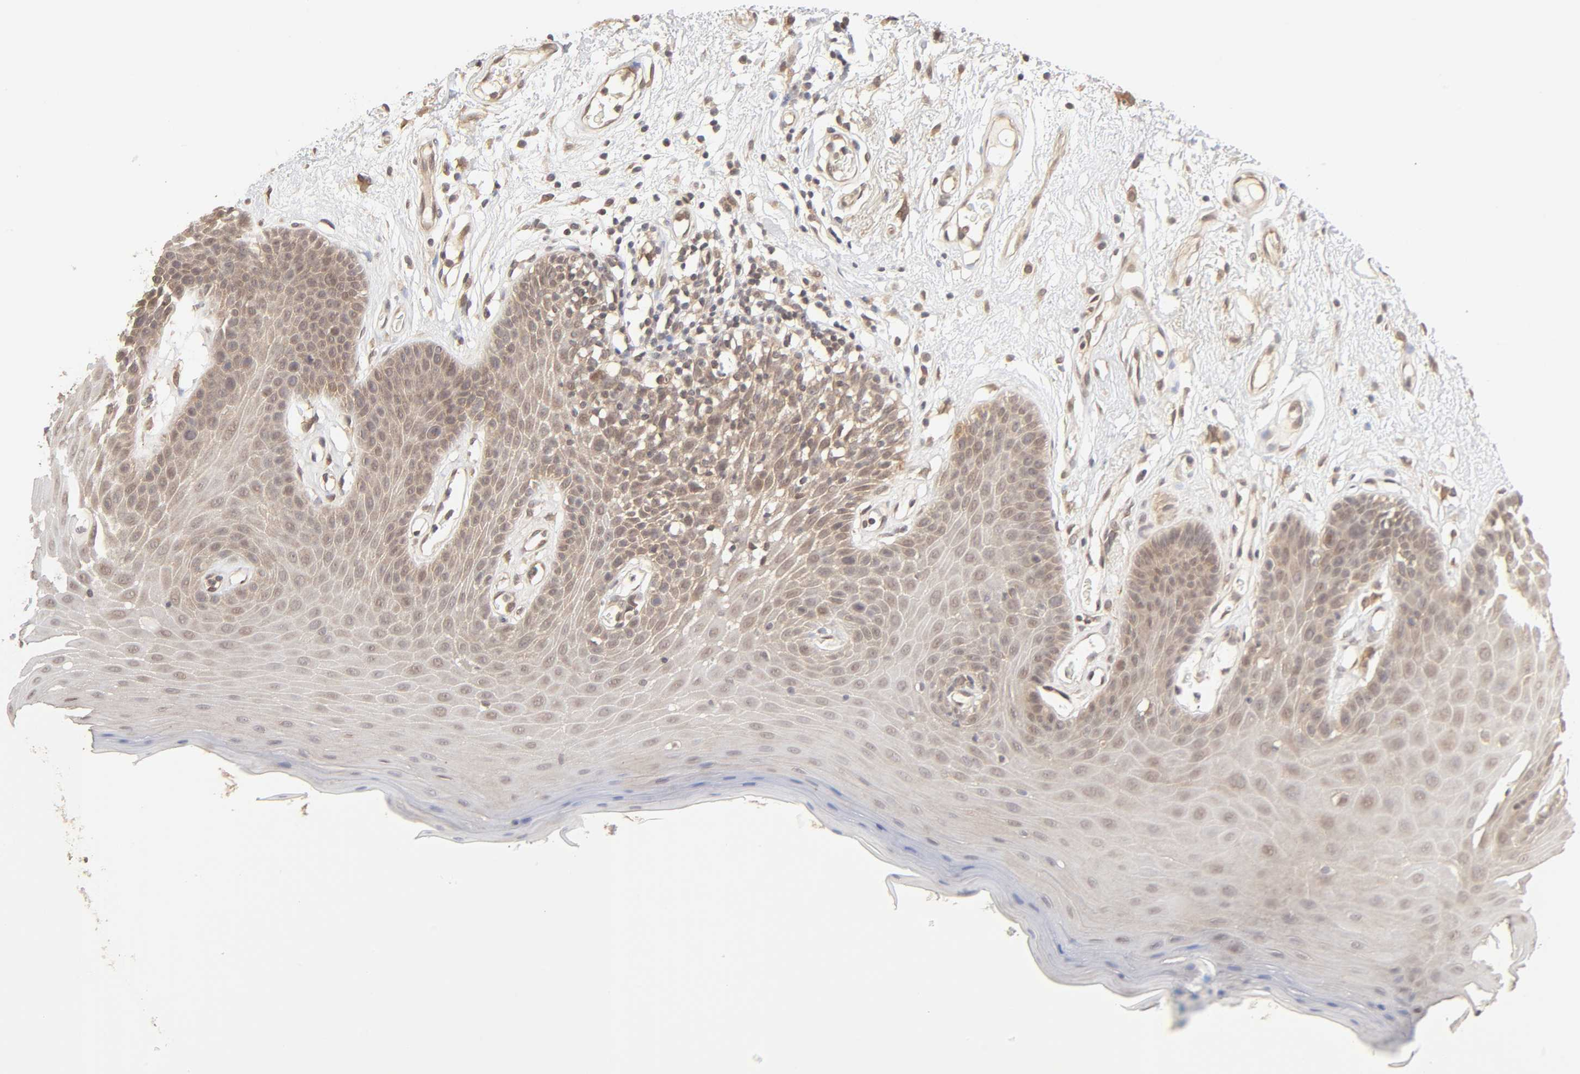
{"staining": {"intensity": "weak", "quantity": "25%-75%", "location": "cytoplasmic/membranous"}, "tissue": "oral mucosa", "cell_type": "Squamous epithelial cells", "image_type": "normal", "snomed": [{"axis": "morphology", "description": "Normal tissue, NOS"}, {"axis": "morphology", "description": "Squamous cell carcinoma, NOS"}, {"axis": "topography", "description": "Skeletal muscle"}, {"axis": "topography", "description": "Oral tissue"}, {"axis": "topography", "description": "Head-Neck"}], "caption": "Protein expression analysis of normal oral mucosa shows weak cytoplasmic/membranous staining in about 25%-75% of squamous epithelial cells.", "gene": "MAPK1", "patient": {"sex": "male", "age": 71}}